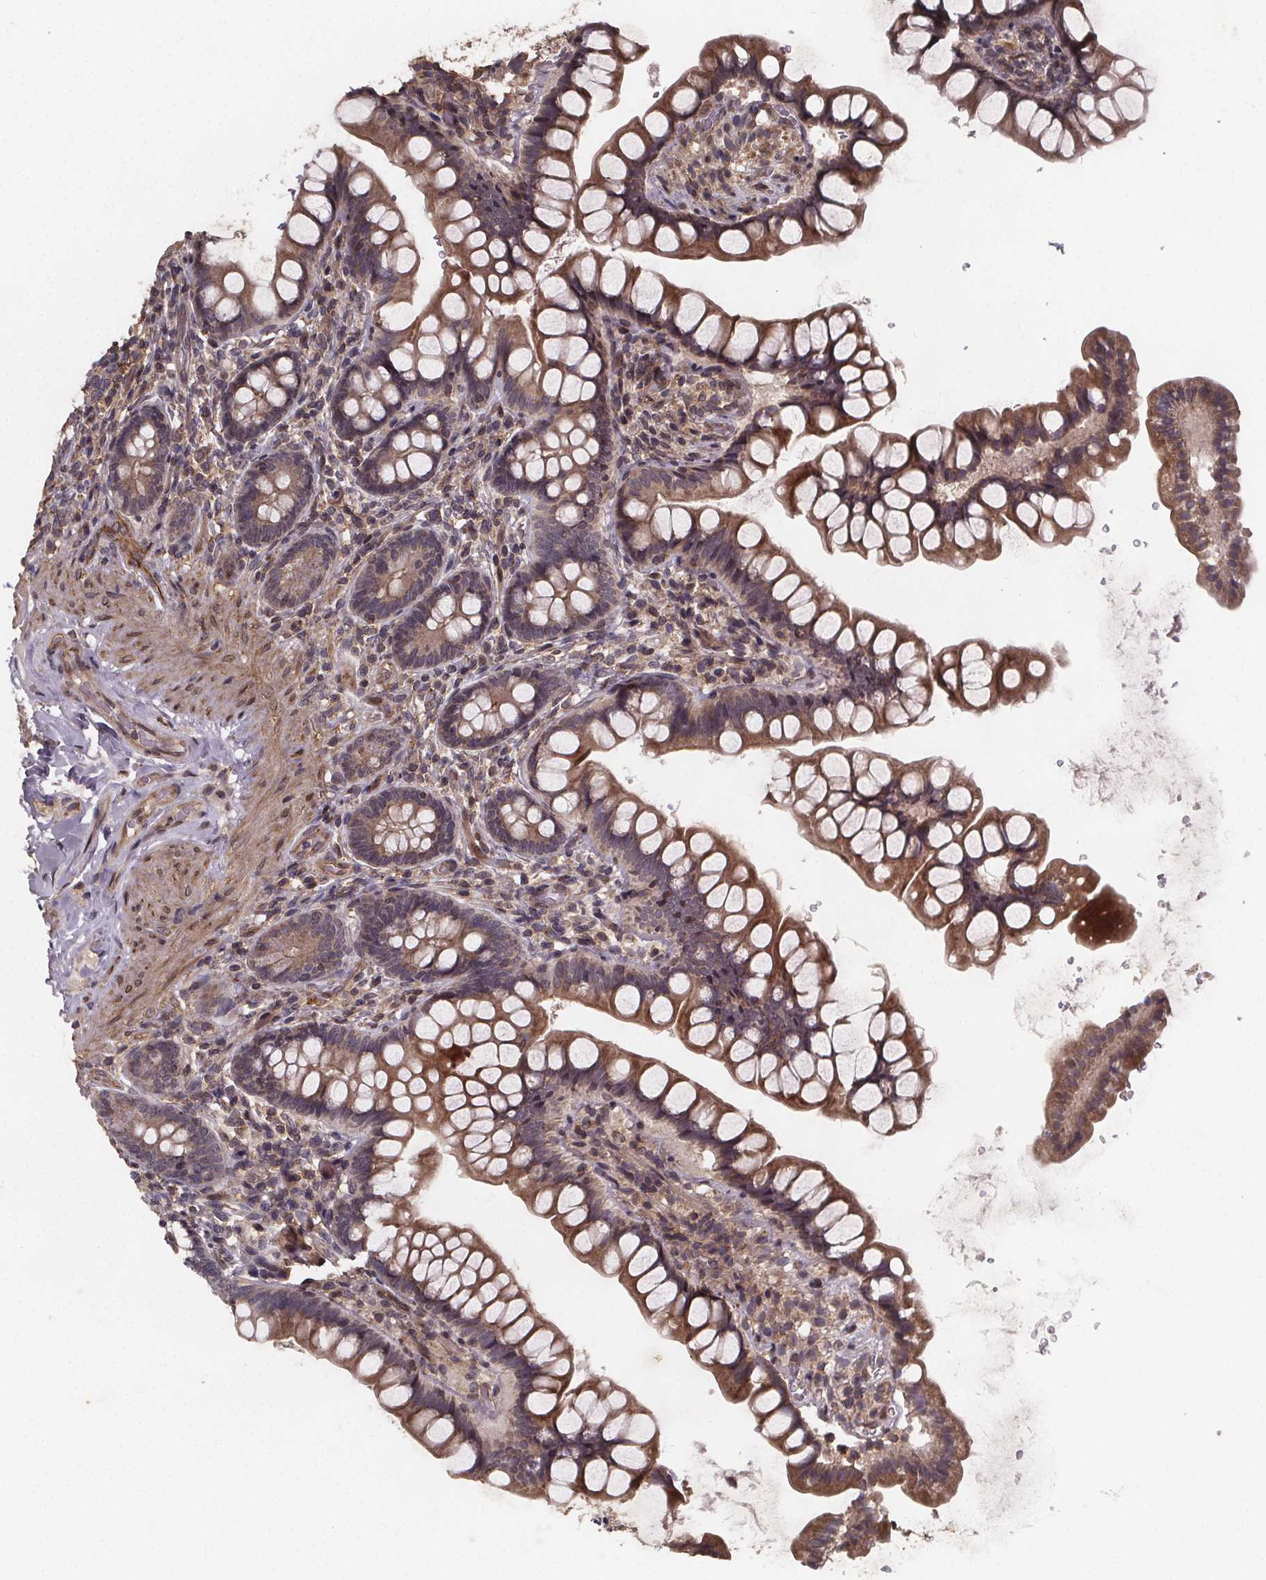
{"staining": {"intensity": "moderate", "quantity": "25%-75%", "location": "cytoplasmic/membranous"}, "tissue": "small intestine", "cell_type": "Glandular cells", "image_type": "normal", "snomed": [{"axis": "morphology", "description": "Normal tissue, NOS"}, {"axis": "topography", "description": "Small intestine"}], "caption": "An image of small intestine stained for a protein reveals moderate cytoplasmic/membranous brown staining in glandular cells. The staining was performed using DAB (3,3'-diaminobenzidine), with brown indicating positive protein expression. Nuclei are stained blue with hematoxylin.", "gene": "PIERCE2", "patient": {"sex": "male", "age": 70}}